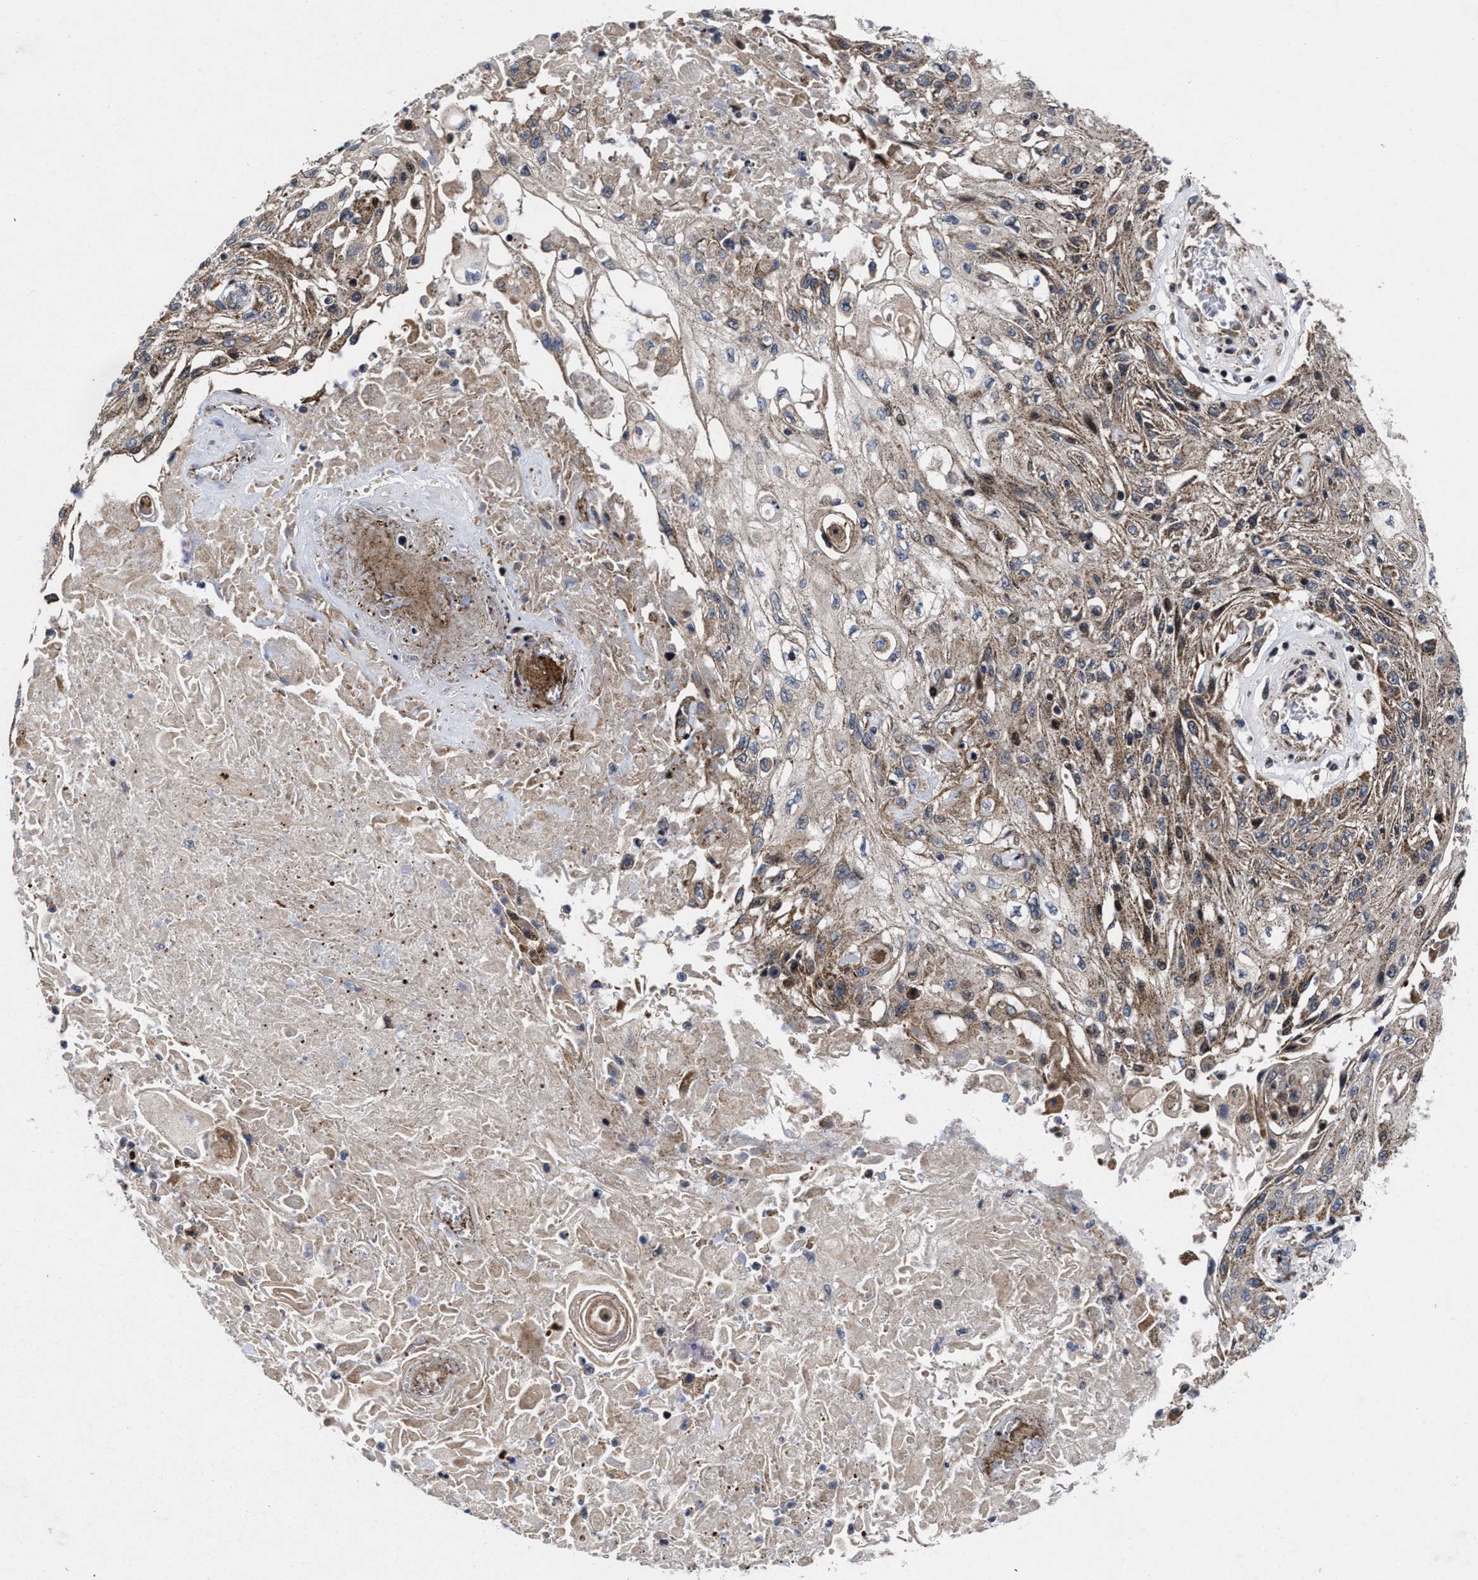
{"staining": {"intensity": "moderate", "quantity": ">75%", "location": "cytoplasmic/membranous"}, "tissue": "skin cancer", "cell_type": "Tumor cells", "image_type": "cancer", "snomed": [{"axis": "morphology", "description": "Squamous cell carcinoma, NOS"}, {"axis": "topography", "description": "Skin"}], "caption": "Brown immunohistochemical staining in human skin cancer shows moderate cytoplasmic/membranous positivity in approximately >75% of tumor cells. The protein is stained brown, and the nuclei are stained in blue (DAB (3,3'-diaminobenzidine) IHC with brightfield microscopy, high magnification).", "gene": "MRPL50", "patient": {"sex": "male", "age": 75}}